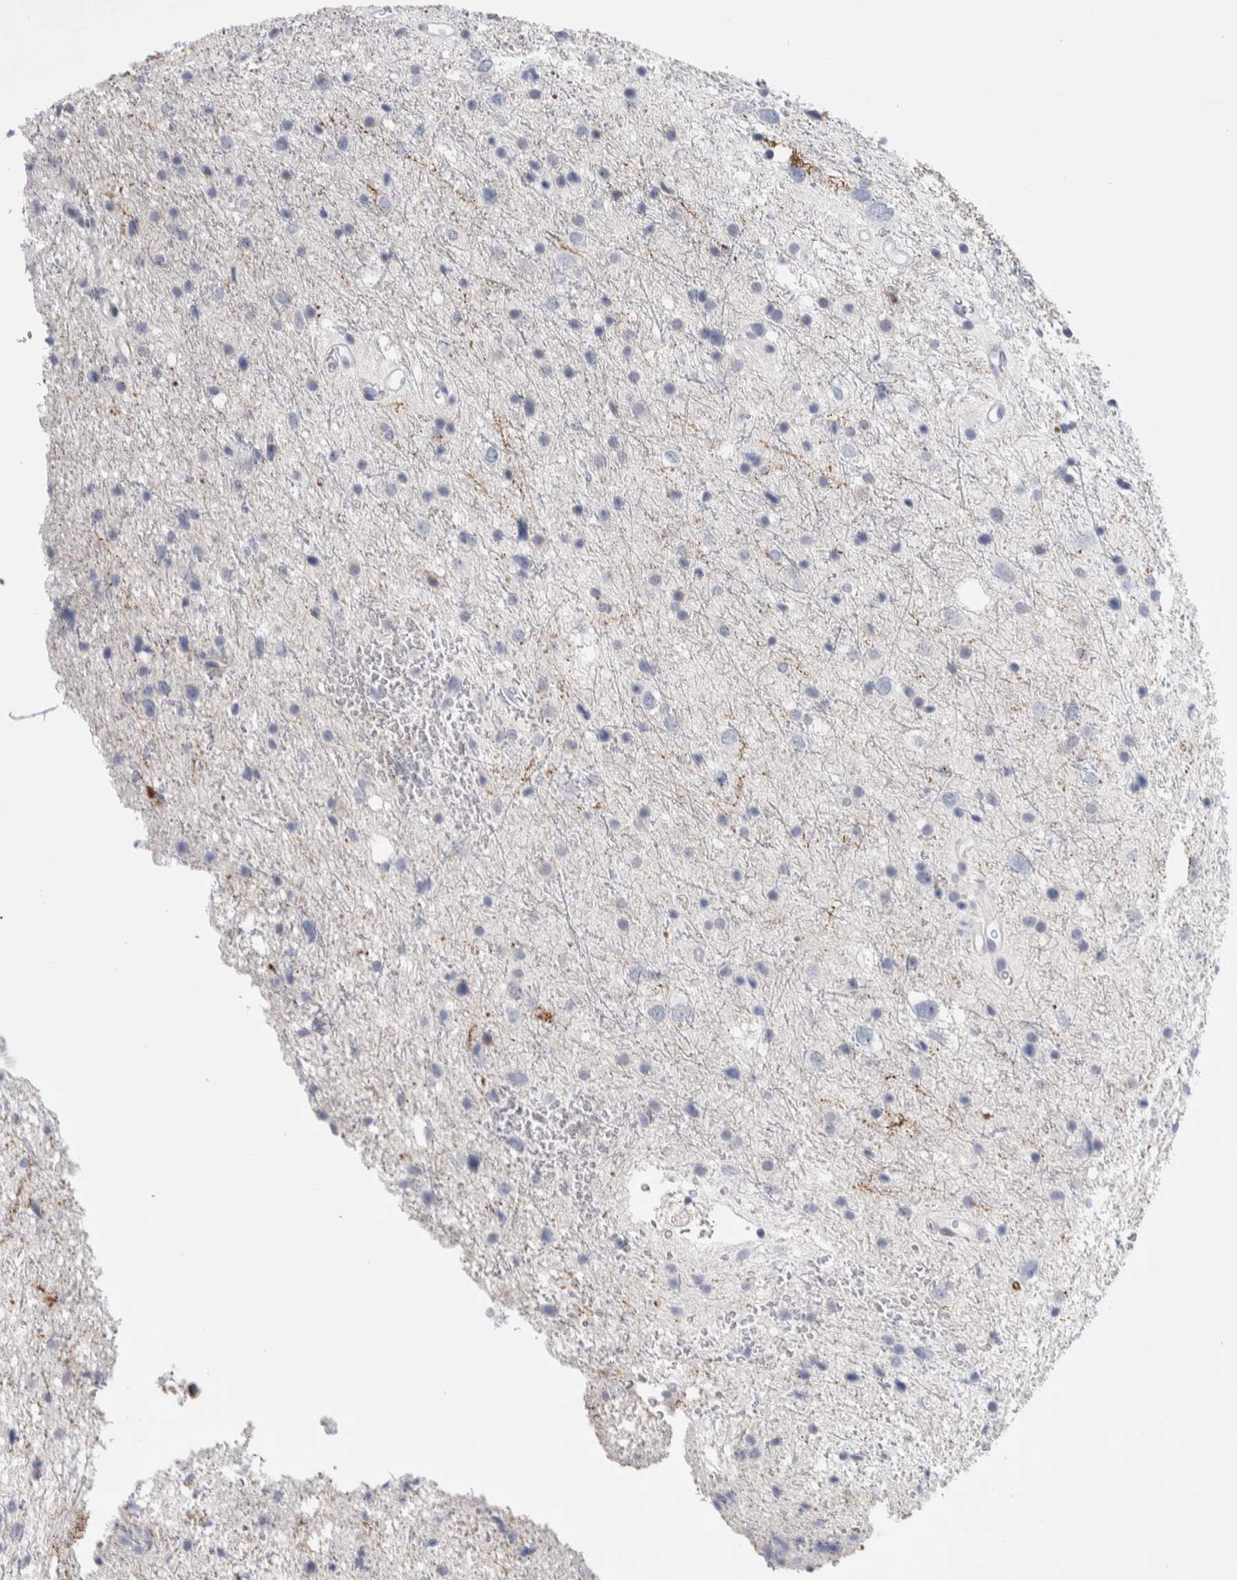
{"staining": {"intensity": "negative", "quantity": "none", "location": "none"}, "tissue": "glioma", "cell_type": "Tumor cells", "image_type": "cancer", "snomed": [{"axis": "morphology", "description": "Glioma, malignant, Low grade"}, {"axis": "topography", "description": "Brain"}], "caption": "DAB (3,3'-diaminobenzidine) immunohistochemical staining of human malignant glioma (low-grade) reveals no significant positivity in tumor cells. Nuclei are stained in blue.", "gene": "ZNF862", "patient": {"sex": "female", "age": 37}}